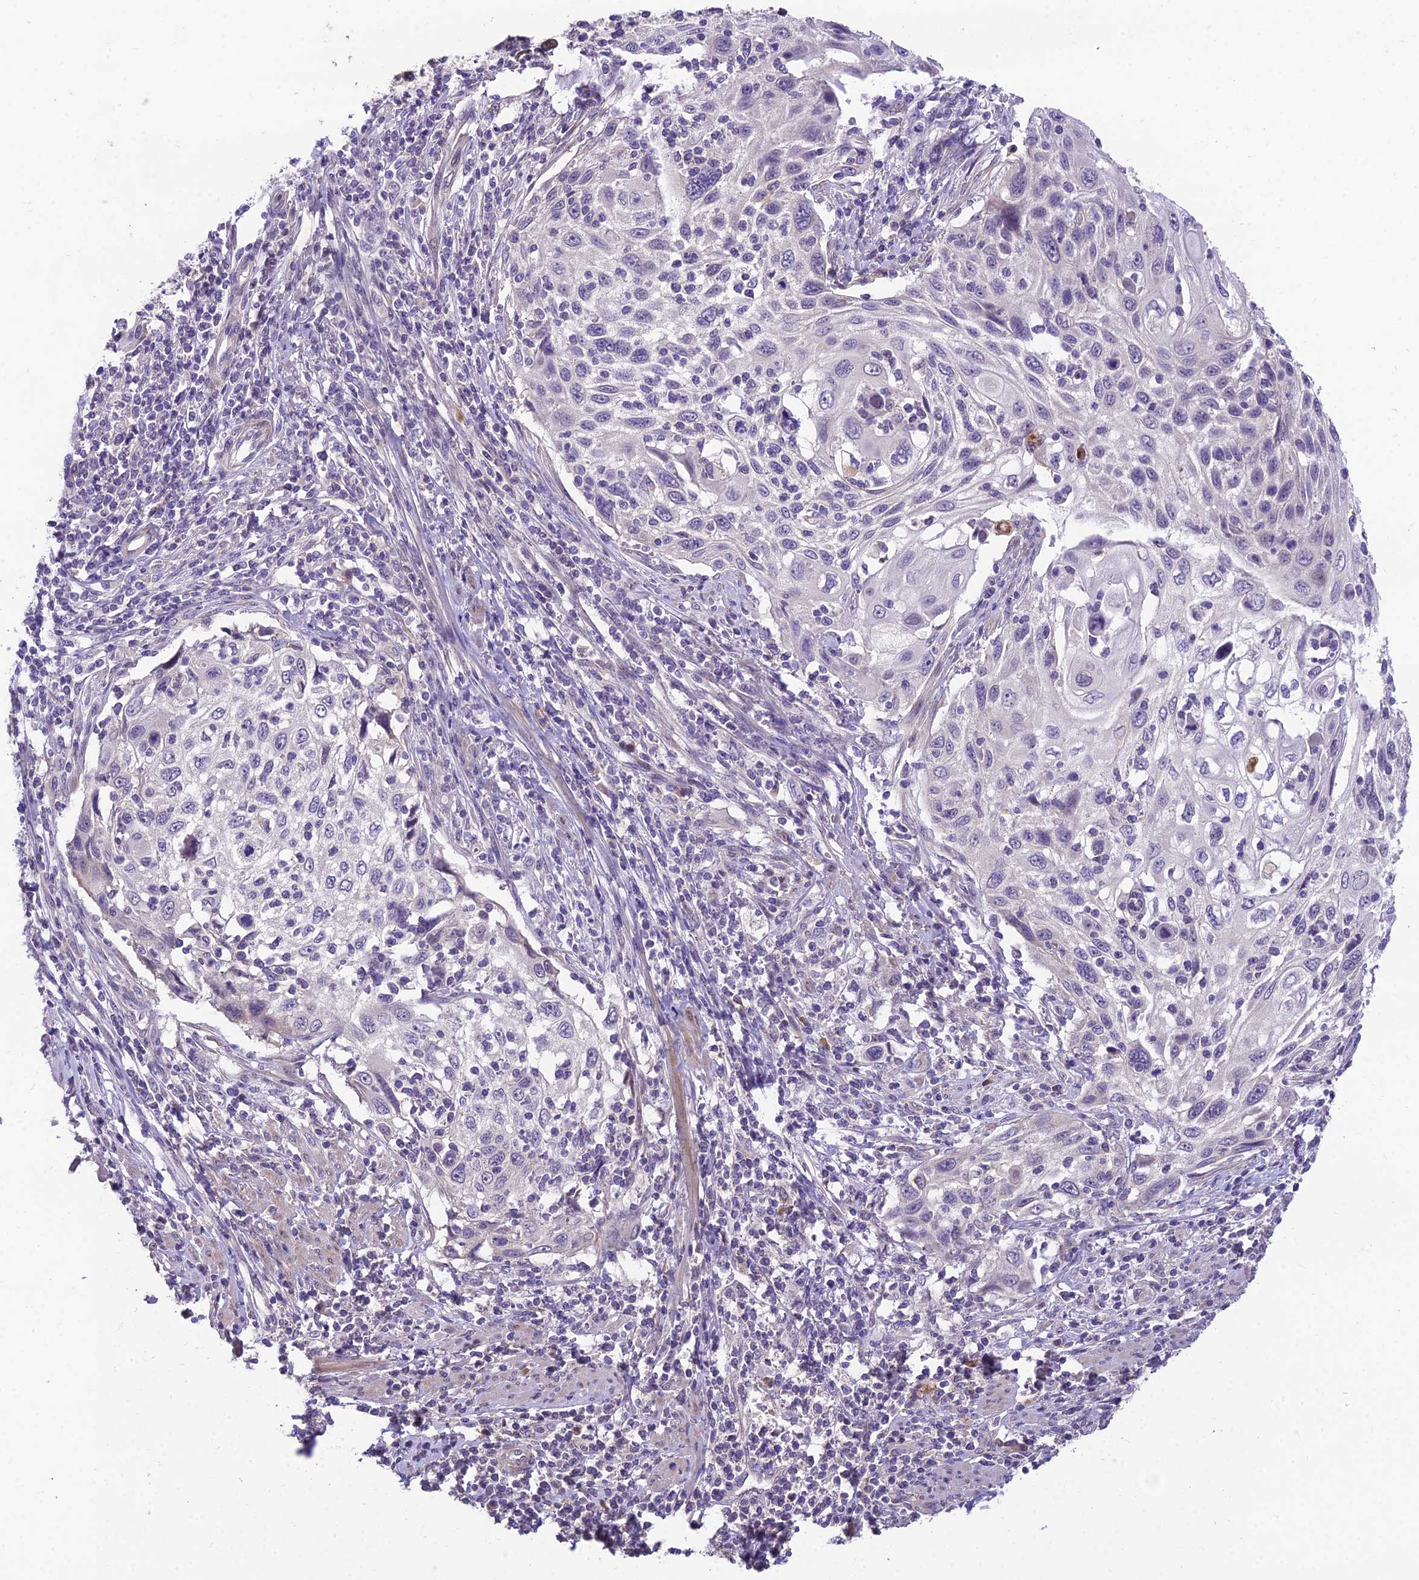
{"staining": {"intensity": "negative", "quantity": "none", "location": "none"}, "tissue": "cervical cancer", "cell_type": "Tumor cells", "image_type": "cancer", "snomed": [{"axis": "morphology", "description": "Squamous cell carcinoma, NOS"}, {"axis": "topography", "description": "Cervix"}], "caption": "Tumor cells are negative for brown protein staining in squamous cell carcinoma (cervical). (Stains: DAB (3,3'-diaminobenzidine) immunohistochemistry (IHC) with hematoxylin counter stain, Microscopy: brightfield microscopy at high magnification).", "gene": "ZNF333", "patient": {"sex": "female", "age": 70}}